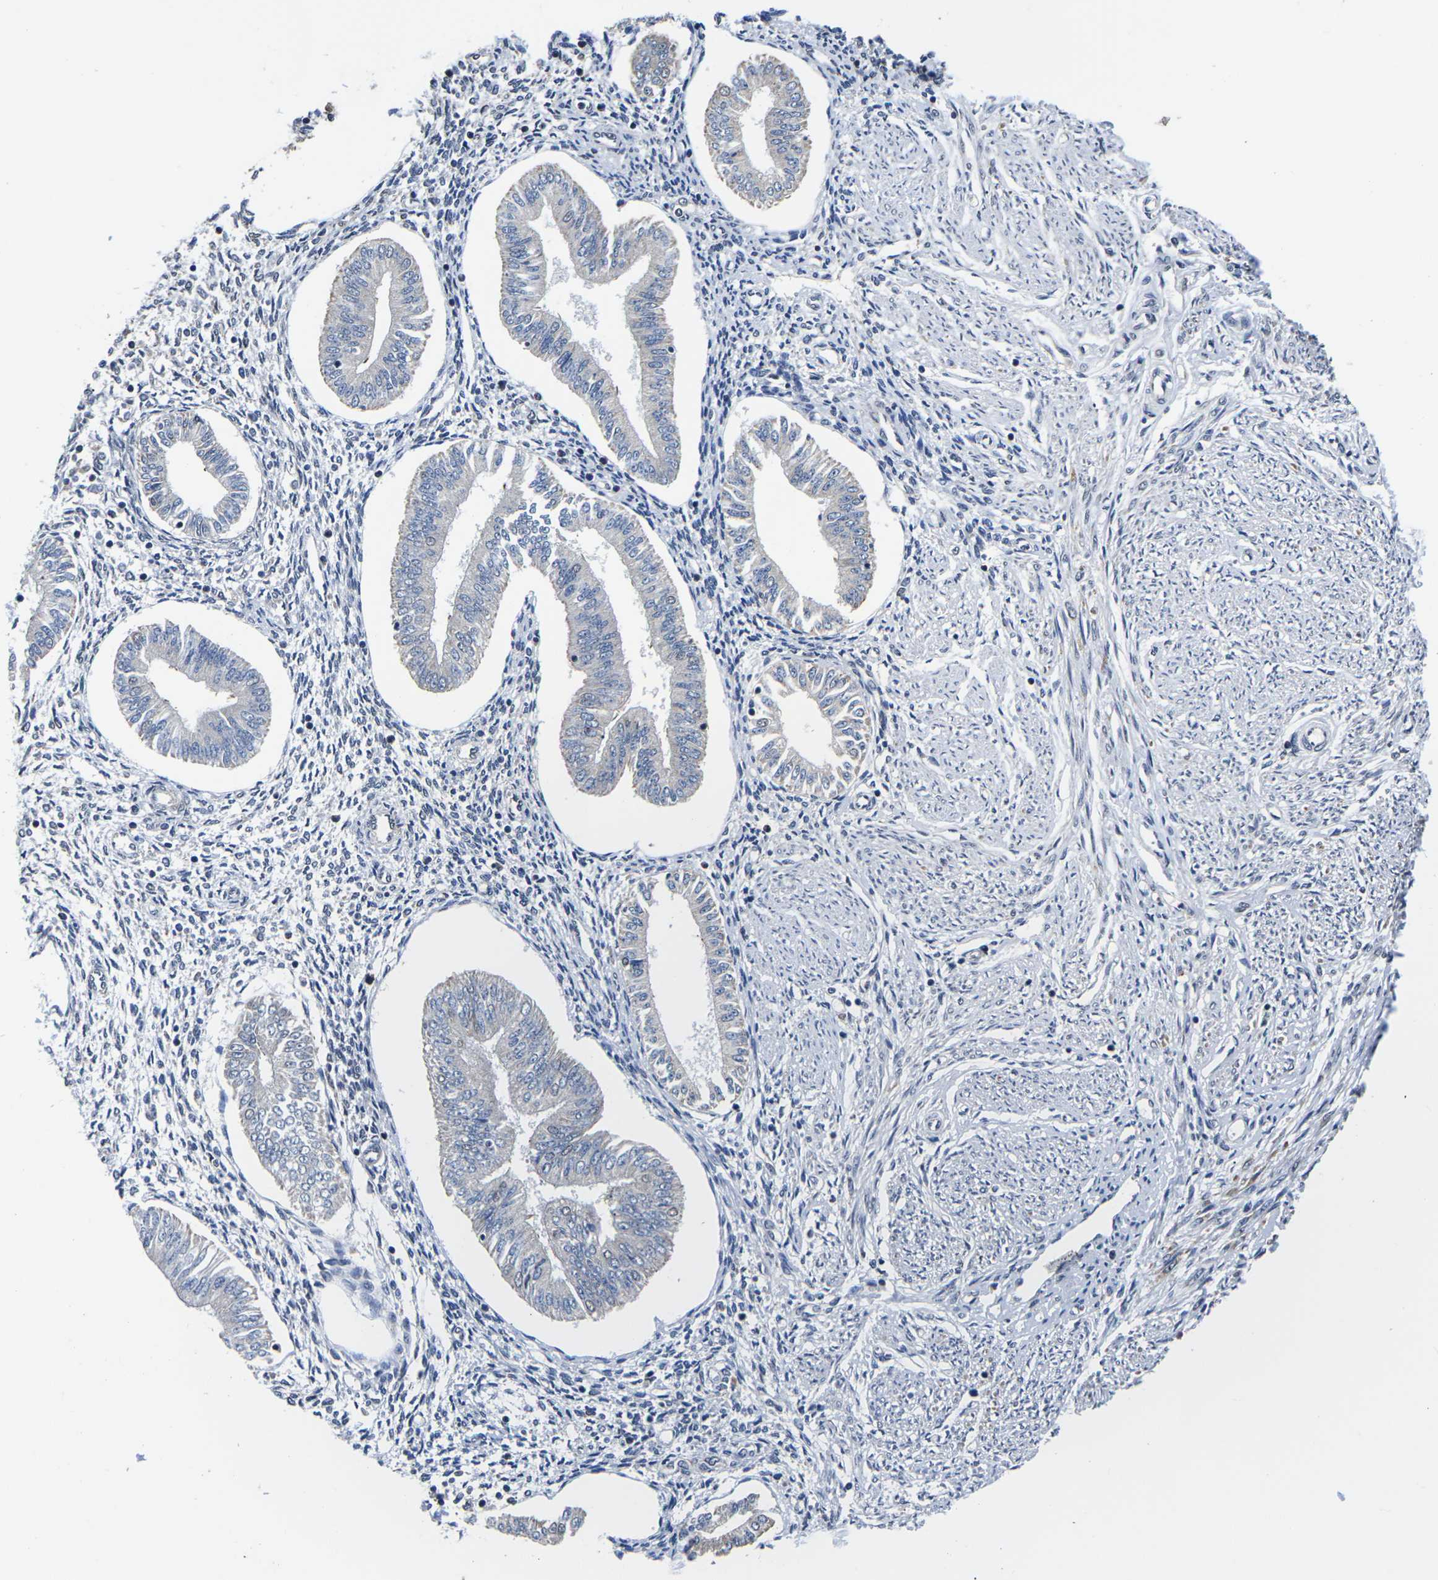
{"staining": {"intensity": "weak", "quantity": "<25%", "location": "cytoplasmic/membranous"}, "tissue": "endometrium", "cell_type": "Cells in endometrial stroma", "image_type": "normal", "snomed": [{"axis": "morphology", "description": "Normal tissue, NOS"}, {"axis": "topography", "description": "Endometrium"}], "caption": "DAB (3,3'-diaminobenzidine) immunohistochemical staining of benign human endometrium reveals no significant expression in cells in endometrial stroma. Nuclei are stained in blue.", "gene": "CCNE1", "patient": {"sex": "female", "age": 50}}